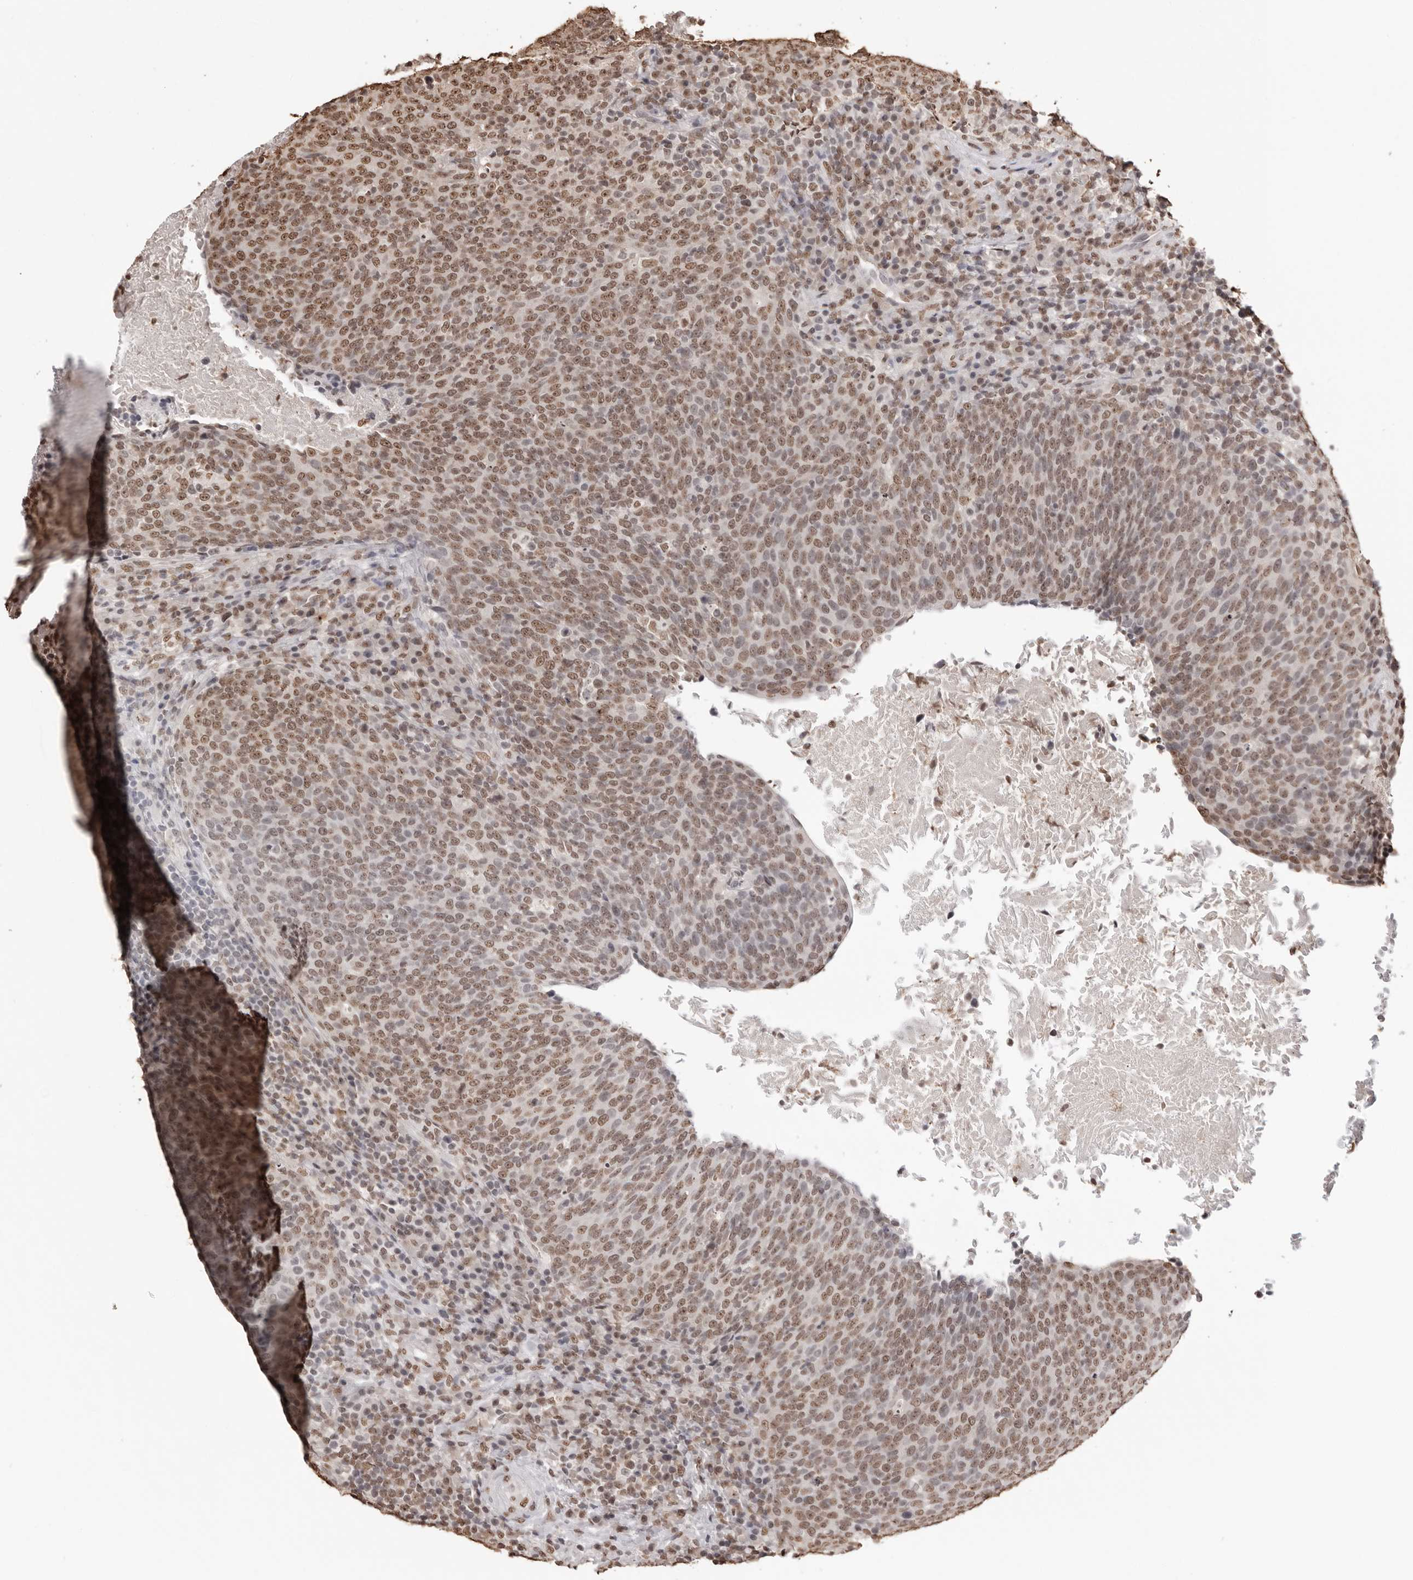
{"staining": {"intensity": "moderate", "quantity": ">75%", "location": "nuclear"}, "tissue": "head and neck cancer", "cell_type": "Tumor cells", "image_type": "cancer", "snomed": [{"axis": "morphology", "description": "Squamous cell carcinoma, NOS"}, {"axis": "morphology", "description": "Squamous cell carcinoma, metastatic, NOS"}, {"axis": "topography", "description": "Lymph node"}, {"axis": "topography", "description": "Head-Neck"}], "caption": "Head and neck cancer (squamous cell carcinoma) stained with a protein marker reveals moderate staining in tumor cells.", "gene": "OLIG3", "patient": {"sex": "male", "age": 62}}